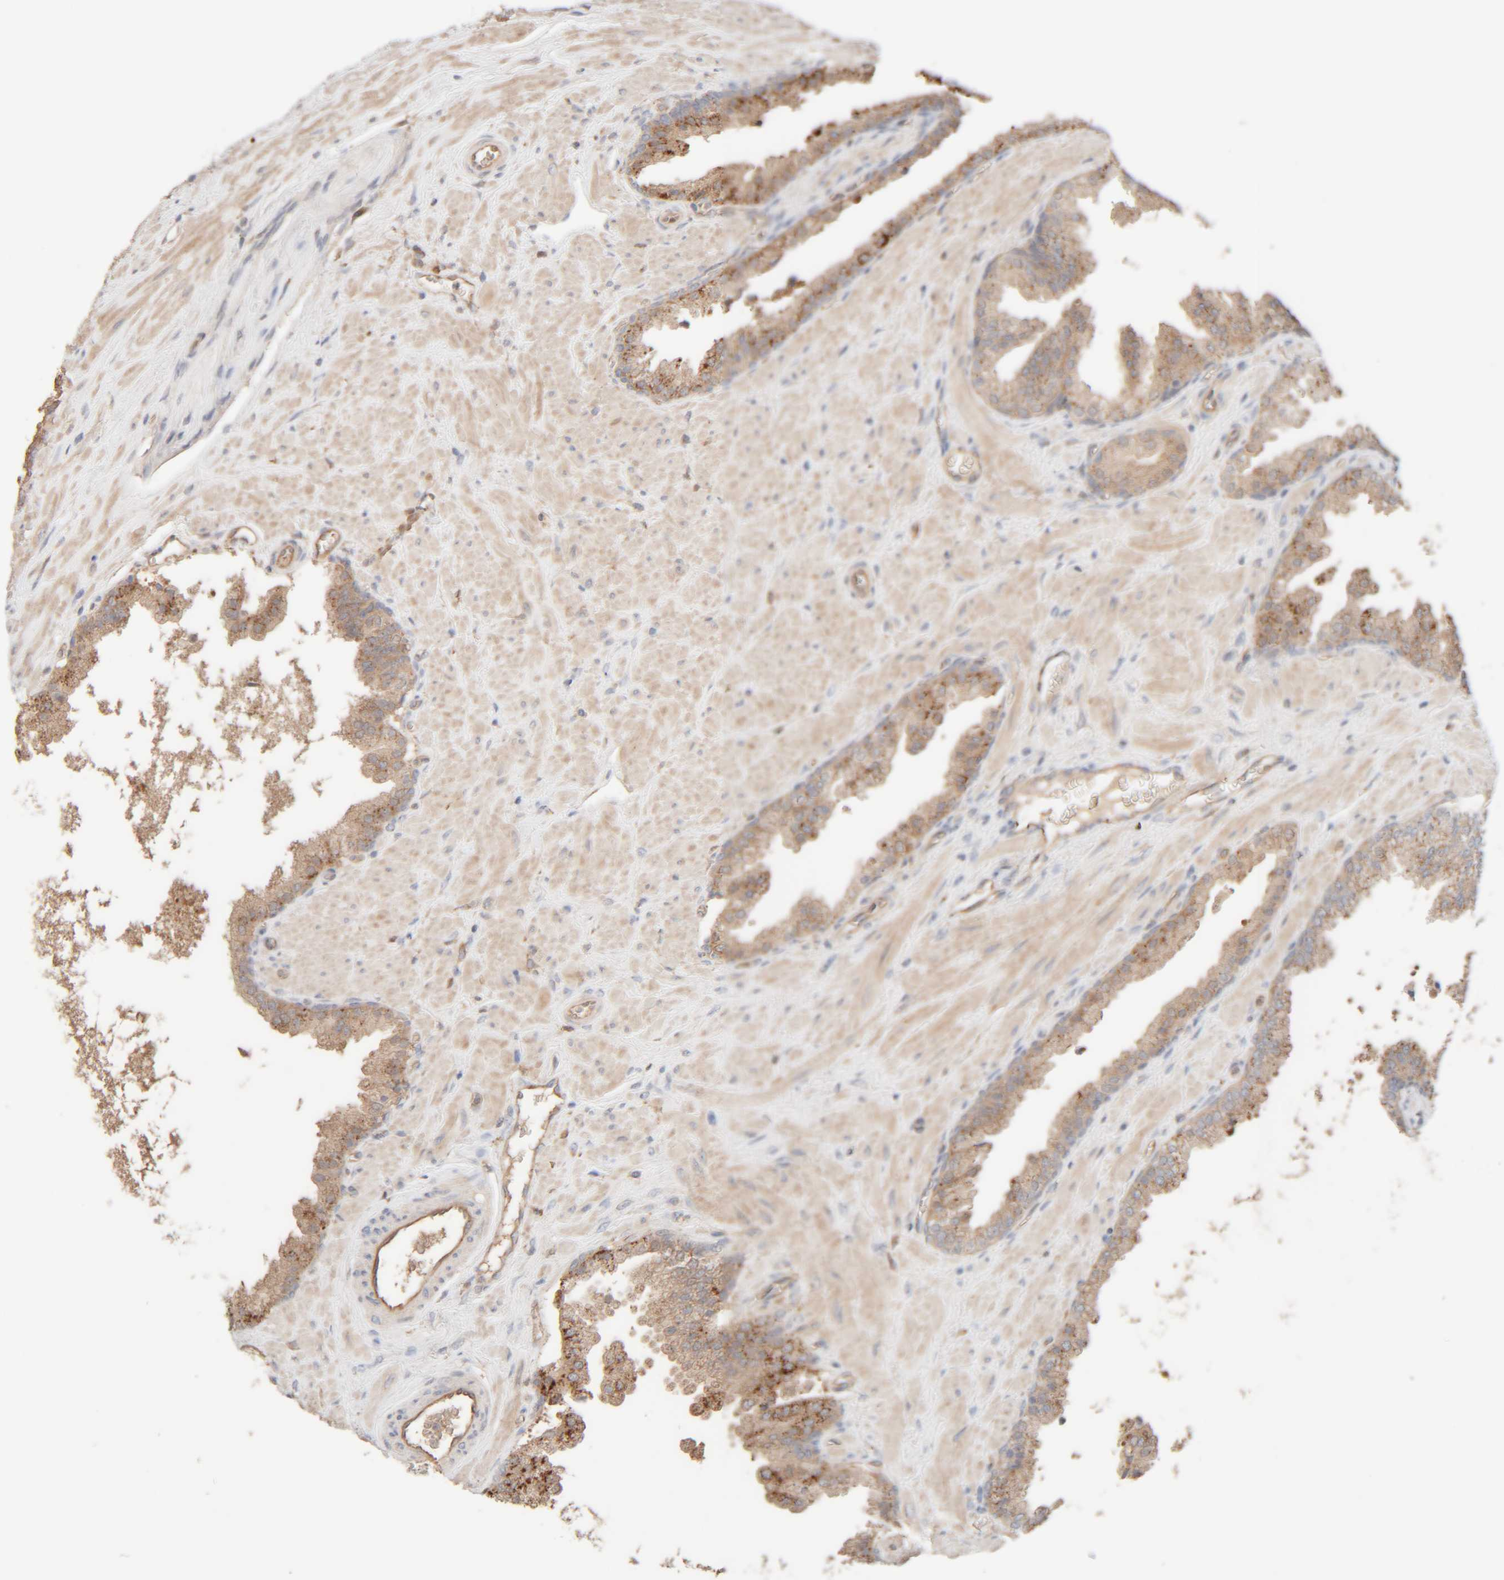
{"staining": {"intensity": "moderate", "quantity": "25%-75%", "location": "cytoplasmic/membranous"}, "tissue": "prostate cancer", "cell_type": "Tumor cells", "image_type": "cancer", "snomed": [{"axis": "morphology", "description": "Adenocarcinoma, Low grade"}, {"axis": "topography", "description": "Prostate"}], "caption": "Prostate cancer (low-grade adenocarcinoma) tissue displays moderate cytoplasmic/membranous staining in about 25%-75% of tumor cells (DAB IHC, brown staining for protein, blue staining for nuclei).", "gene": "TMEM192", "patient": {"sex": "male", "age": 71}}